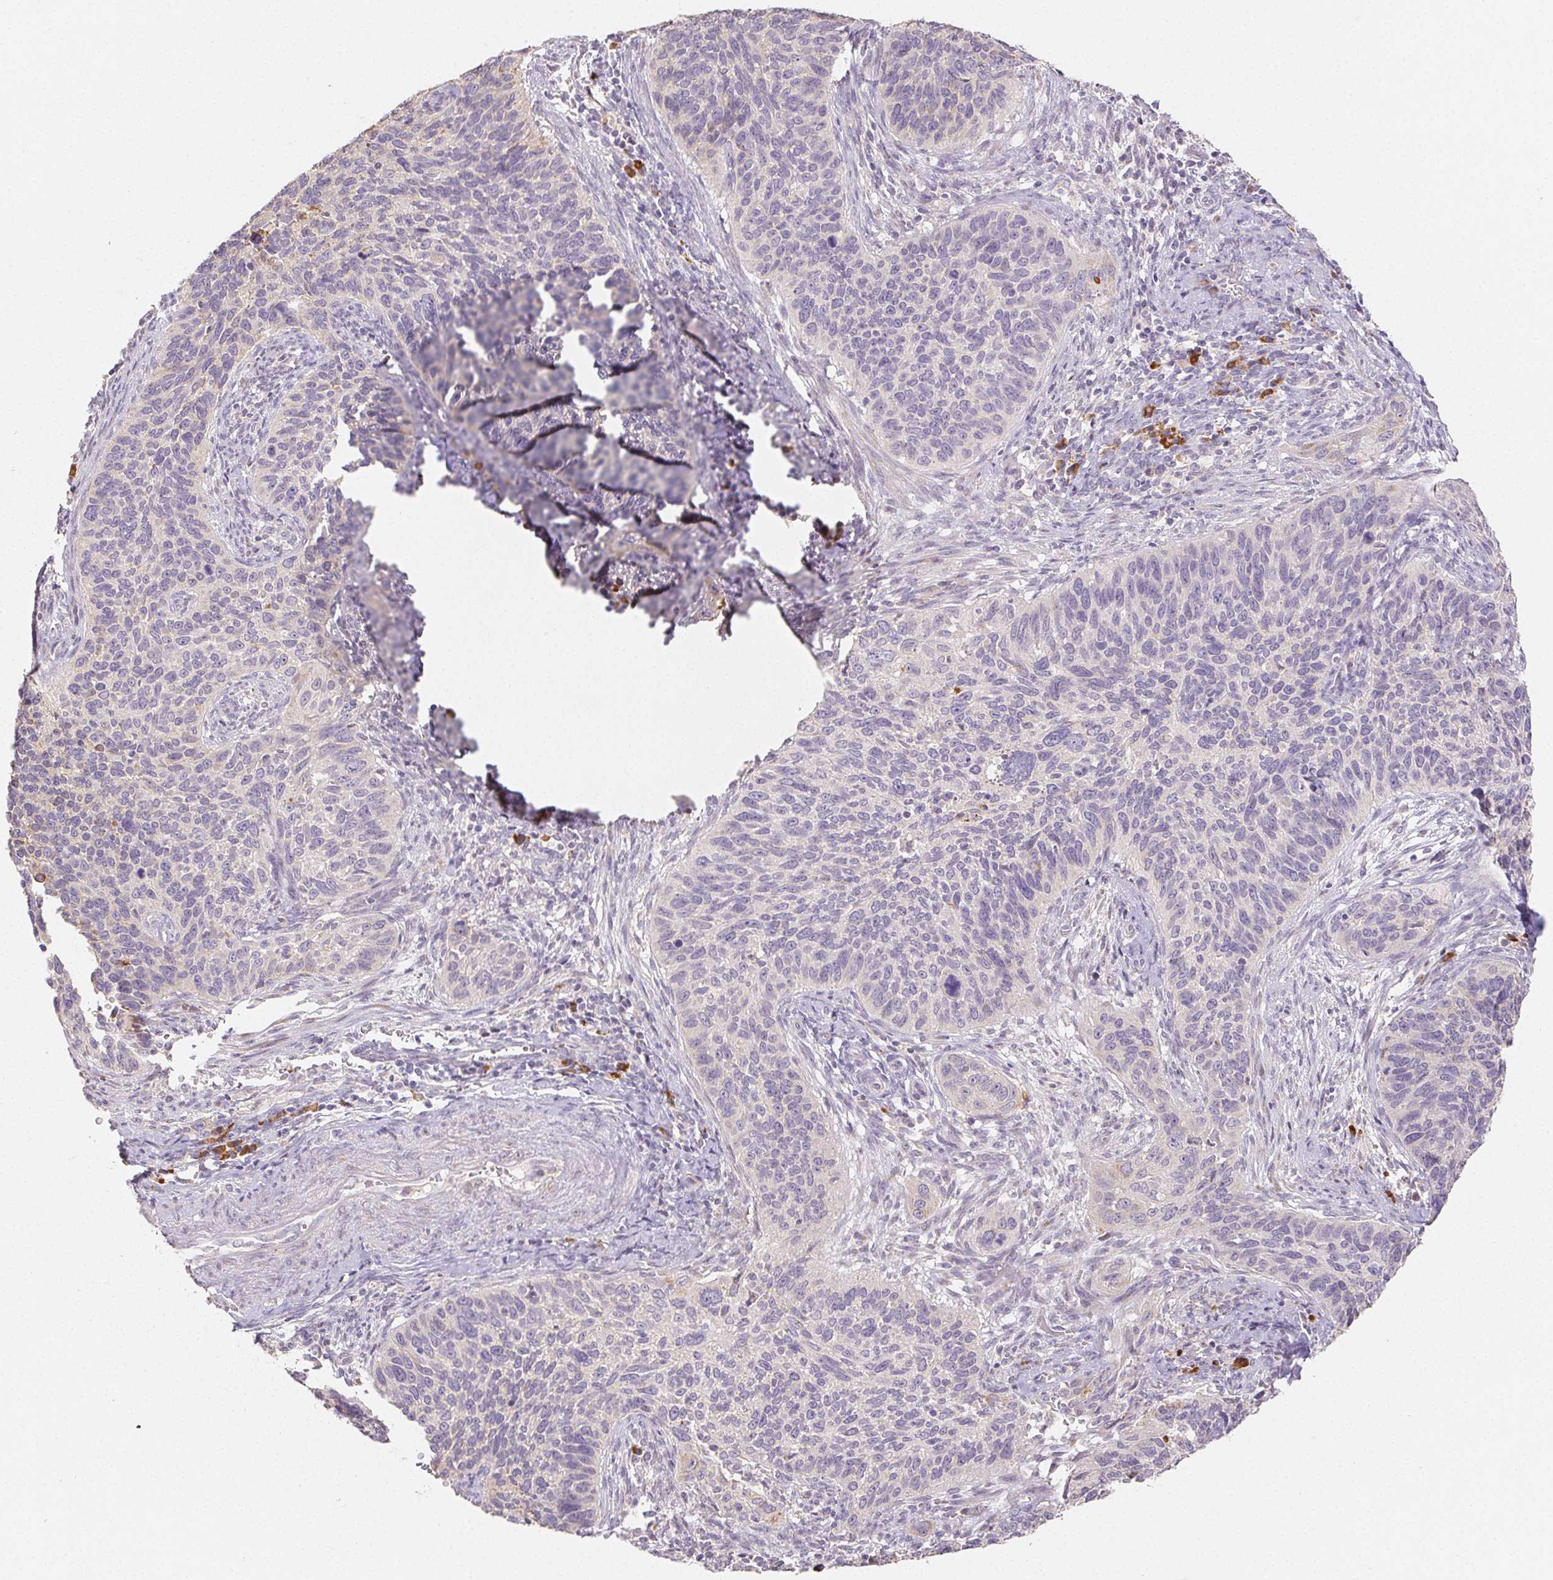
{"staining": {"intensity": "negative", "quantity": "none", "location": "none"}, "tissue": "cervical cancer", "cell_type": "Tumor cells", "image_type": "cancer", "snomed": [{"axis": "morphology", "description": "Squamous cell carcinoma, NOS"}, {"axis": "topography", "description": "Cervix"}], "caption": "The photomicrograph demonstrates no staining of tumor cells in squamous cell carcinoma (cervical).", "gene": "ACVR1B", "patient": {"sex": "female", "age": 51}}